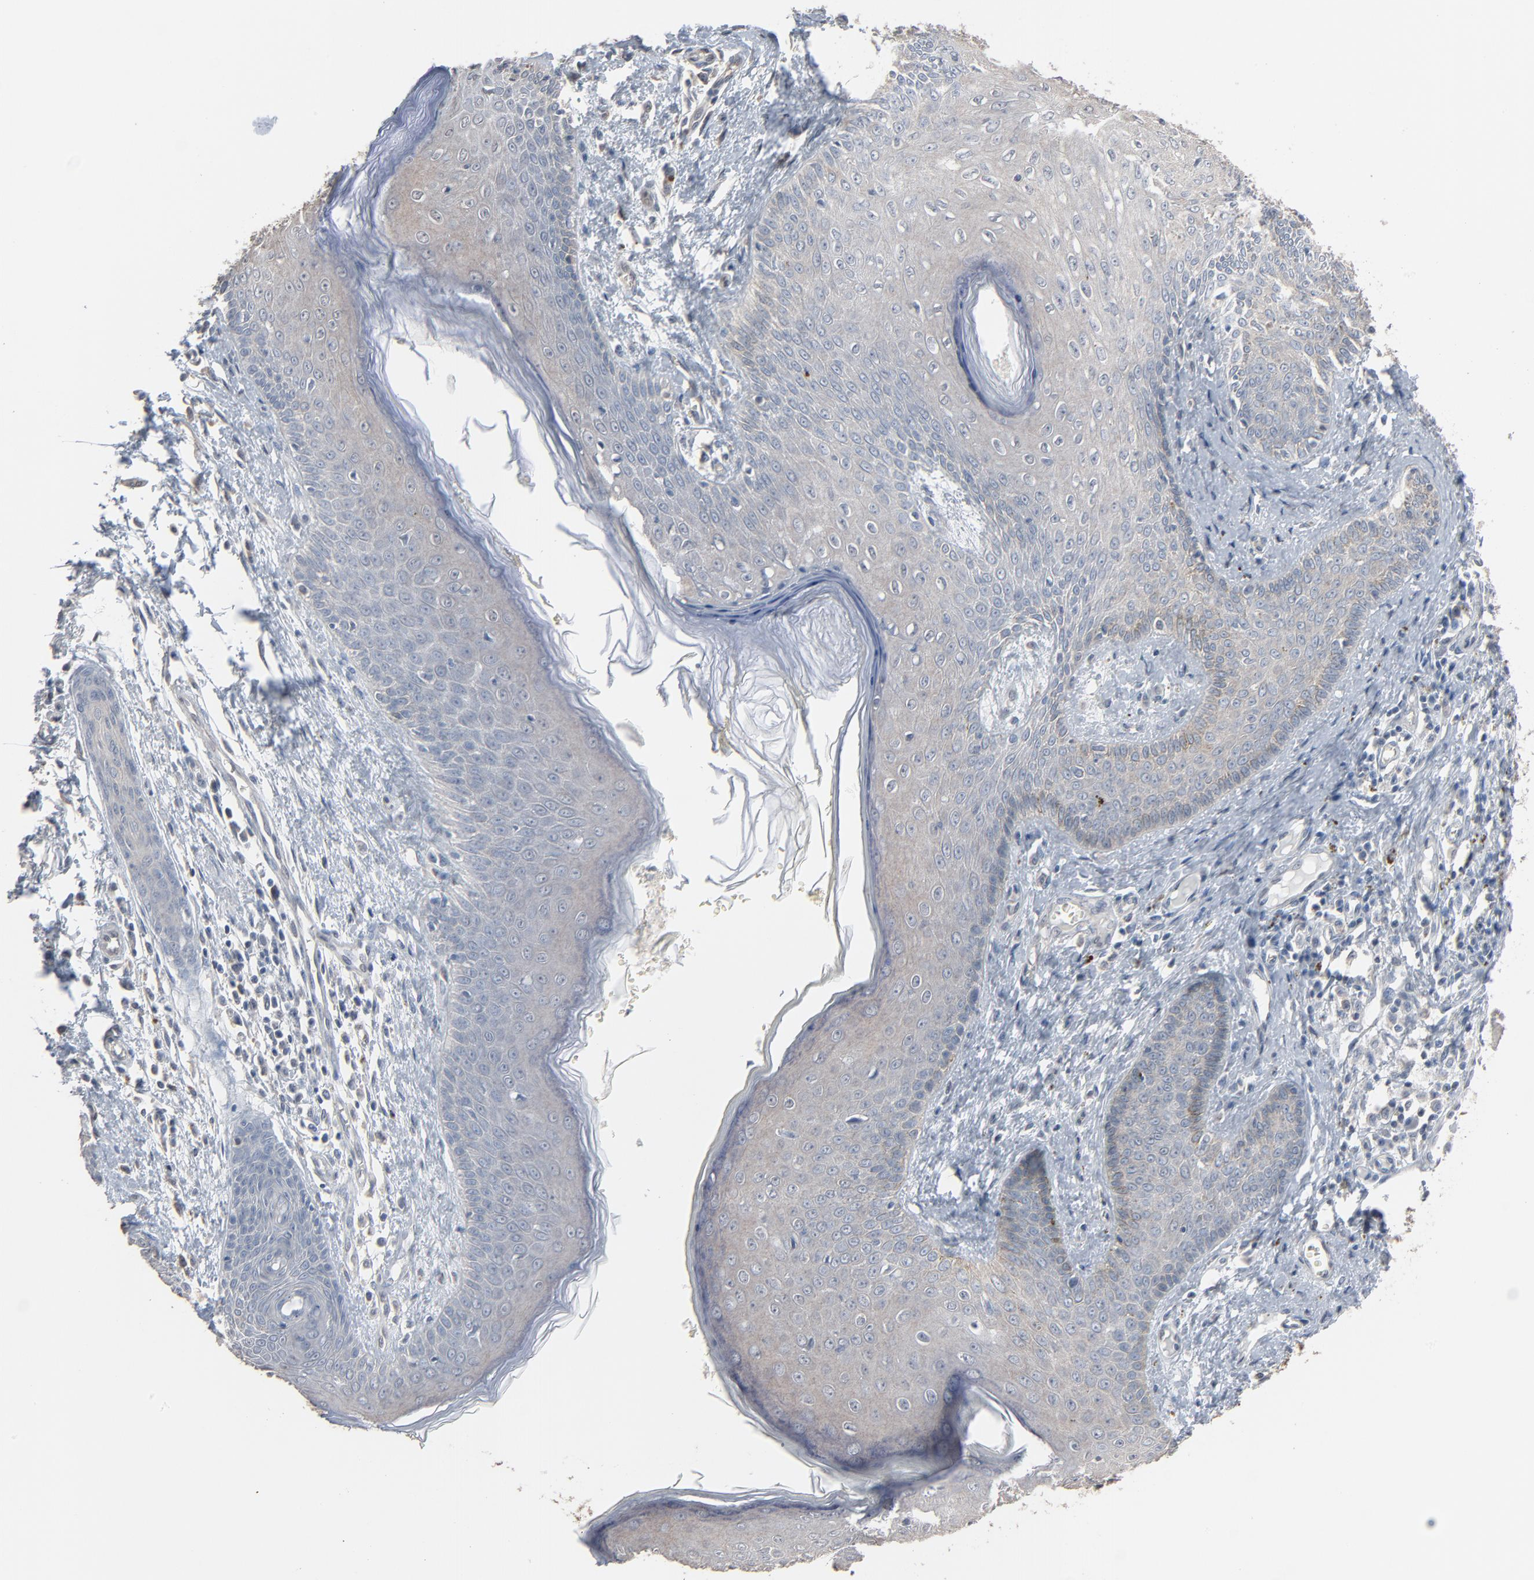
{"staining": {"intensity": "weak", "quantity": ">75%", "location": "cytoplasmic/membranous"}, "tissue": "skin cancer", "cell_type": "Tumor cells", "image_type": "cancer", "snomed": [{"axis": "morphology", "description": "Basal cell carcinoma"}, {"axis": "topography", "description": "Skin"}], "caption": "High-magnification brightfield microscopy of skin basal cell carcinoma stained with DAB (brown) and counterstained with hematoxylin (blue). tumor cells exhibit weak cytoplasmic/membranous expression is appreciated in approximately>75% of cells.", "gene": "CCT5", "patient": {"sex": "female", "age": 64}}